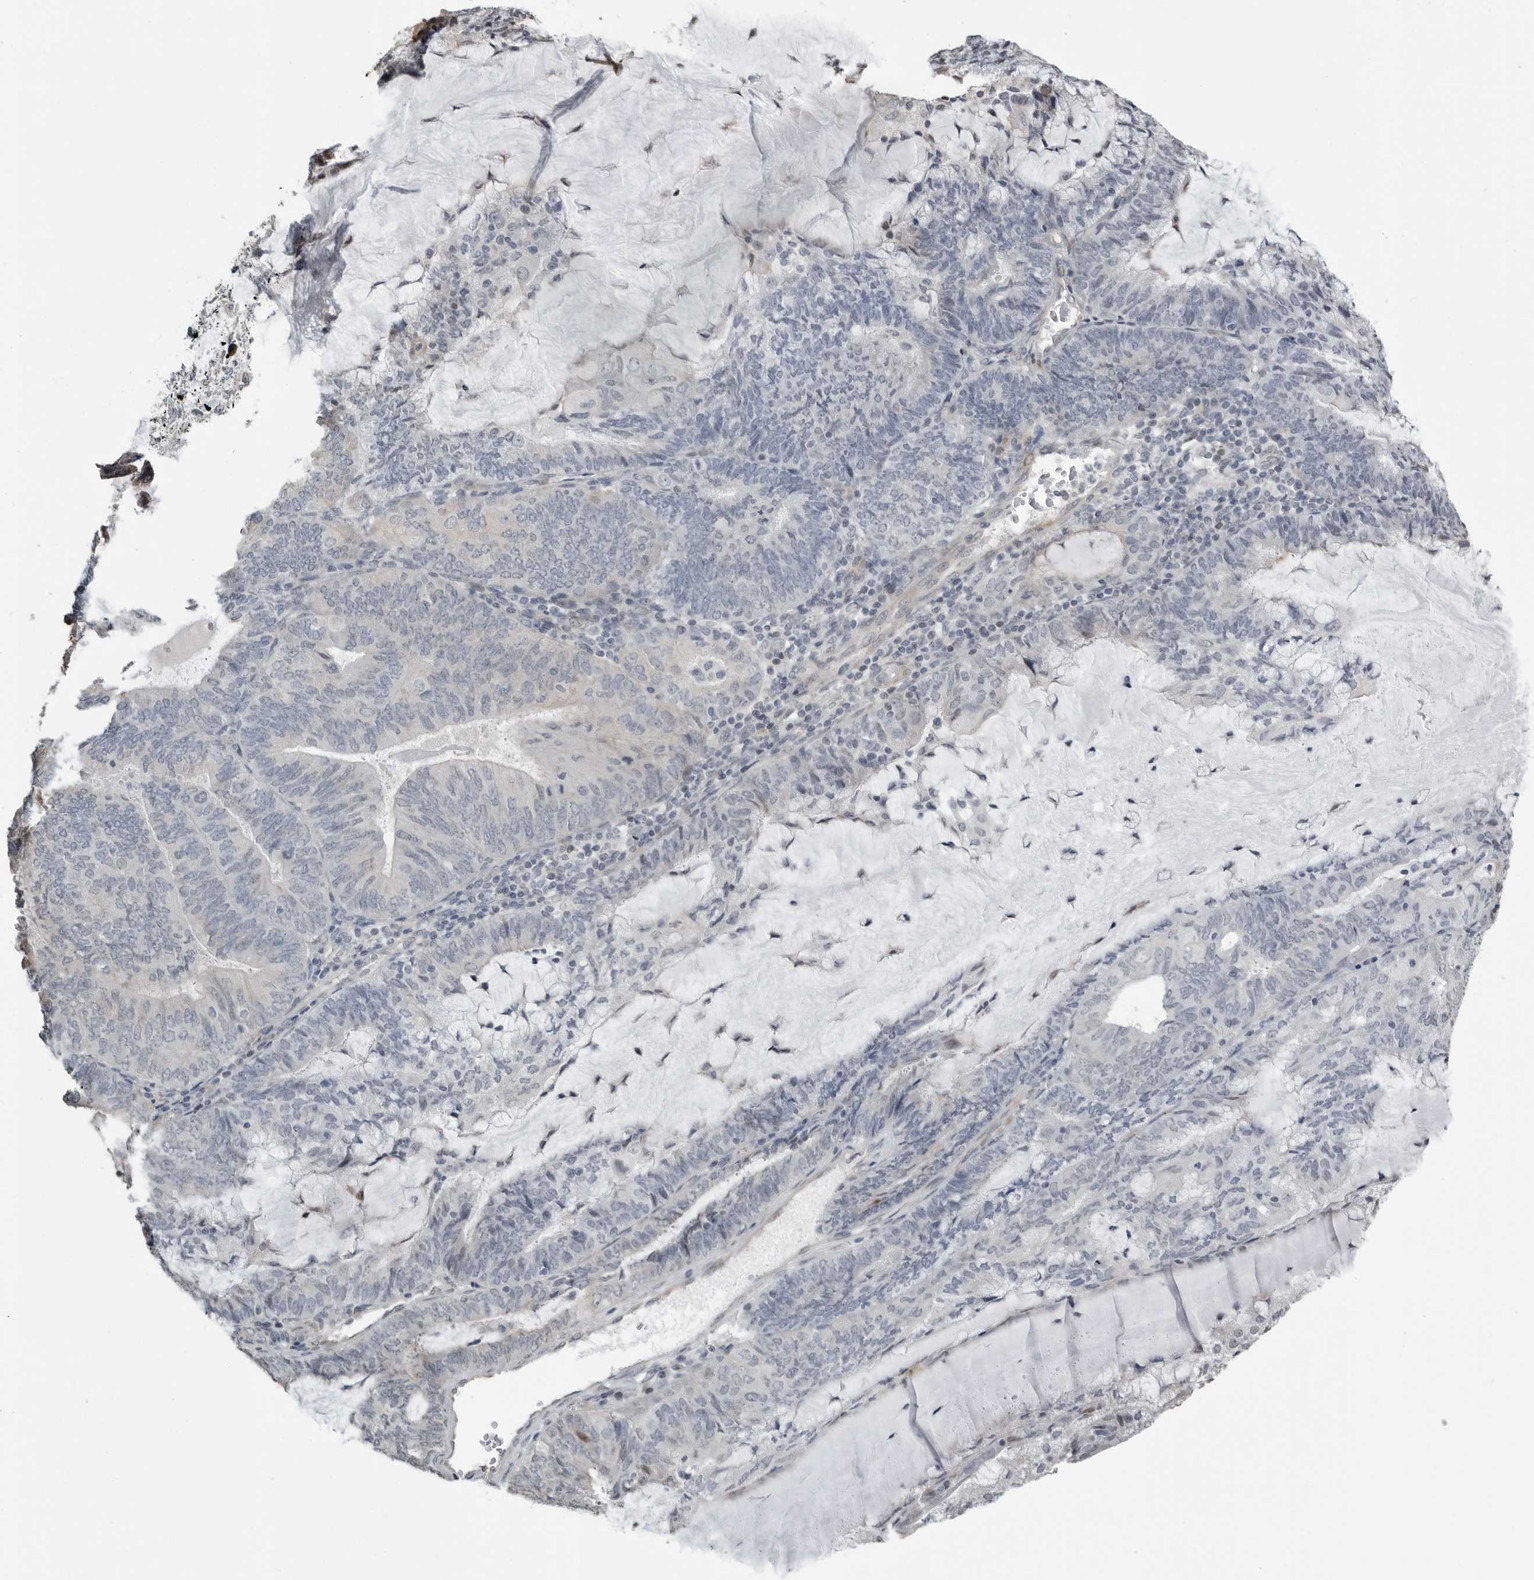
{"staining": {"intensity": "negative", "quantity": "none", "location": "none"}, "tissue": "endometrial cancer", "cell_type": "Tumor cells", "image_type": "cancer", "snomed": [{"axis": "morphology", "description": "Adenocarcinoma, NOS"}, {"axis": "topography", "description": "Endometrium"}], "caption": "High magnification brightfield microscopy of adenocarcinoma (endometrial) stained with DAB (brown) and counterstained with hematoxylin (blue): tumor cells show no significant expression. (Brightfield microscopy of DAB (3,3'-diaminobenzidine) IHC at high magnification).", "gene": "PRRX2", "patient": {"sex": "female", "age": 81}}